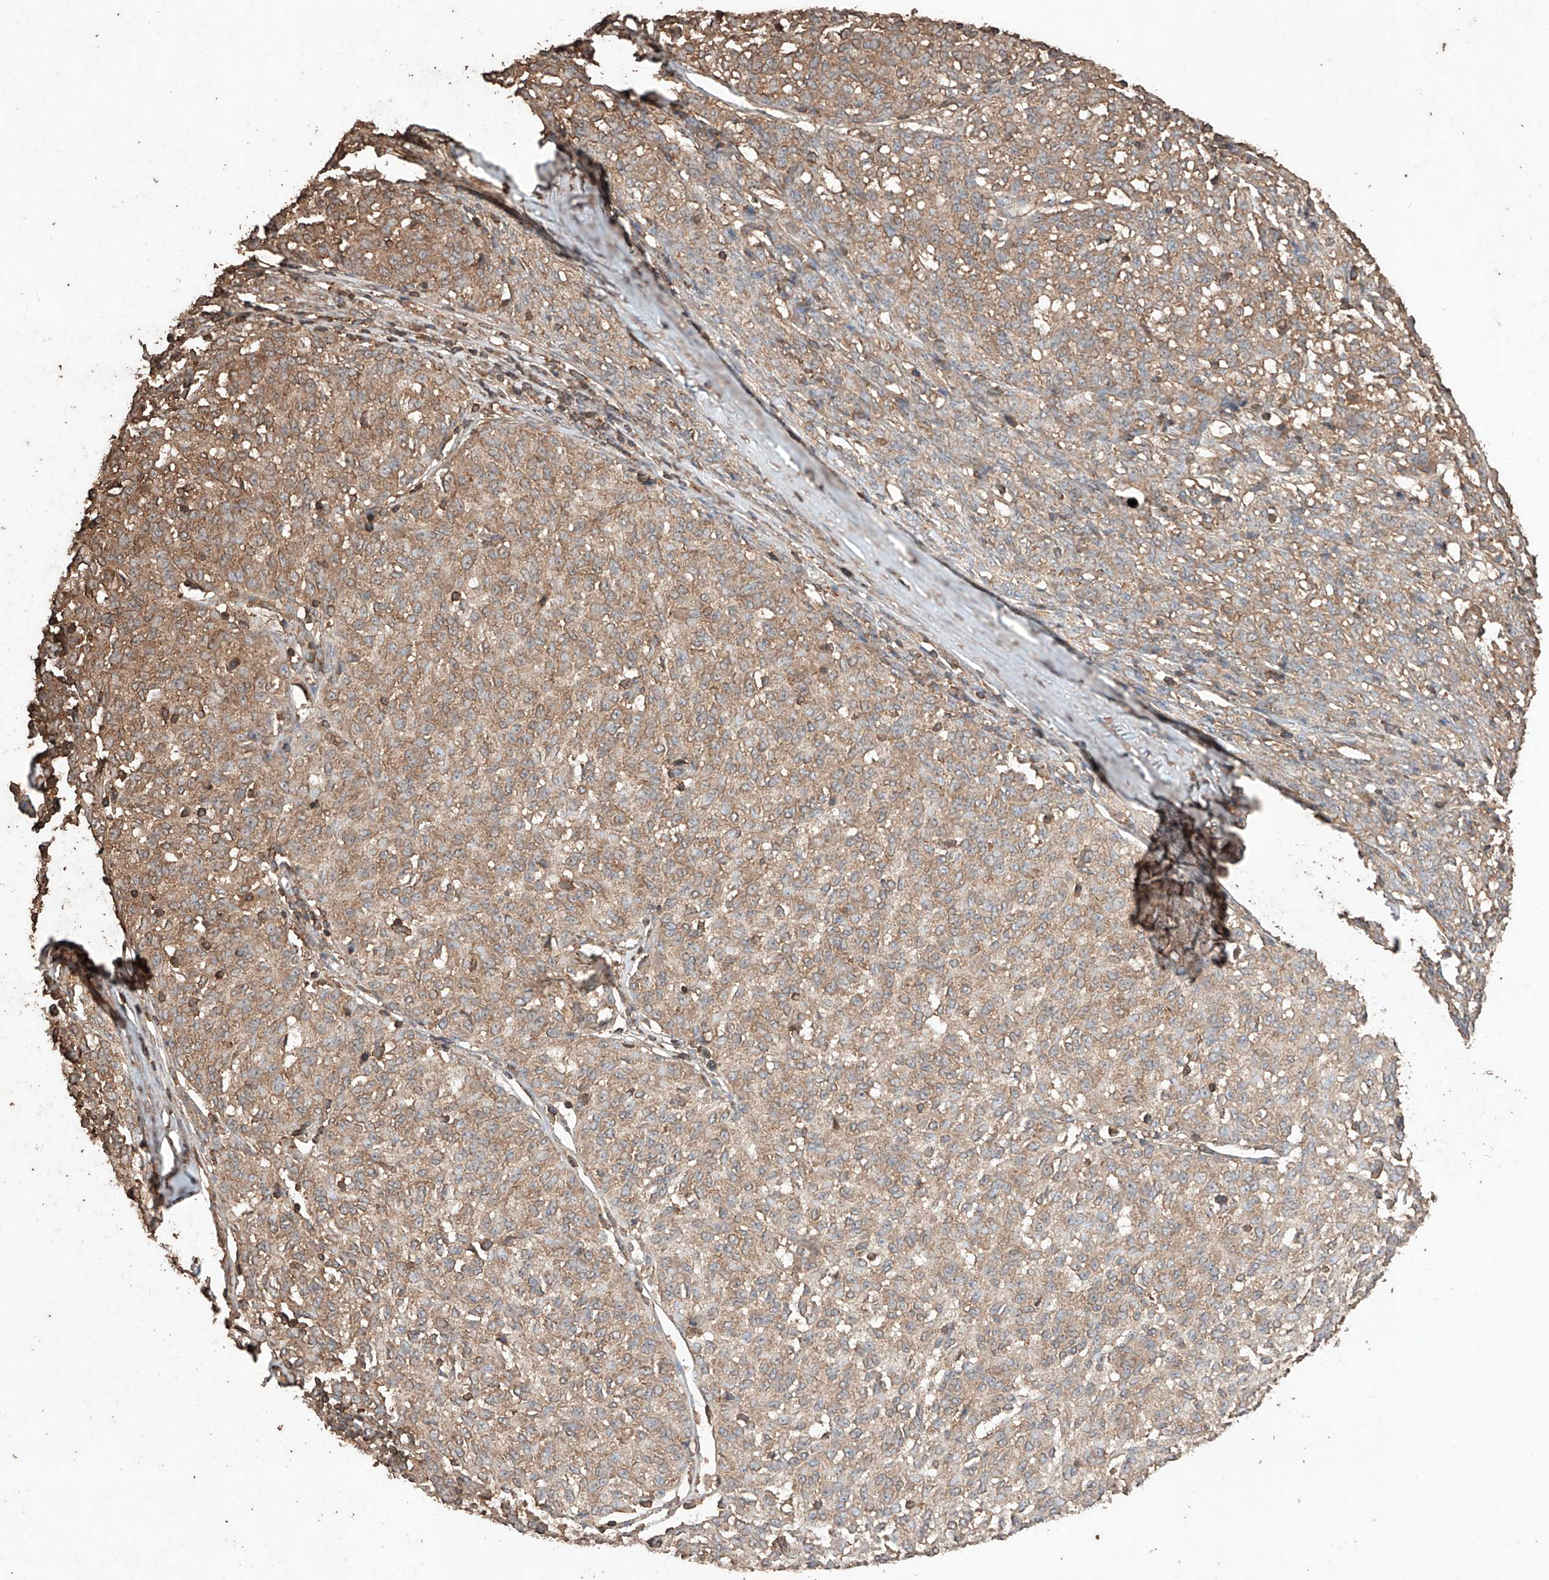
{"staining": {"intensity": "moderate", "quantity": ">75%", "location": "cytoplasmic/membranous"}, "tissue": "melanoma", "cell_type": "Tumor cells", "image_type": "cancer", "snomed": [{"axis": "morphology", "description": "Malignant melanoma, NOS"}, {"axis": "topography", "description": "Skin"}], "caption": "Protein staining exhibits moderate cytoplasmic/membranous staining in about >75% of tumor cells in malignant melanoma.", "gene": "M6PR", "patient": {"sex": "female", "age": 72}}